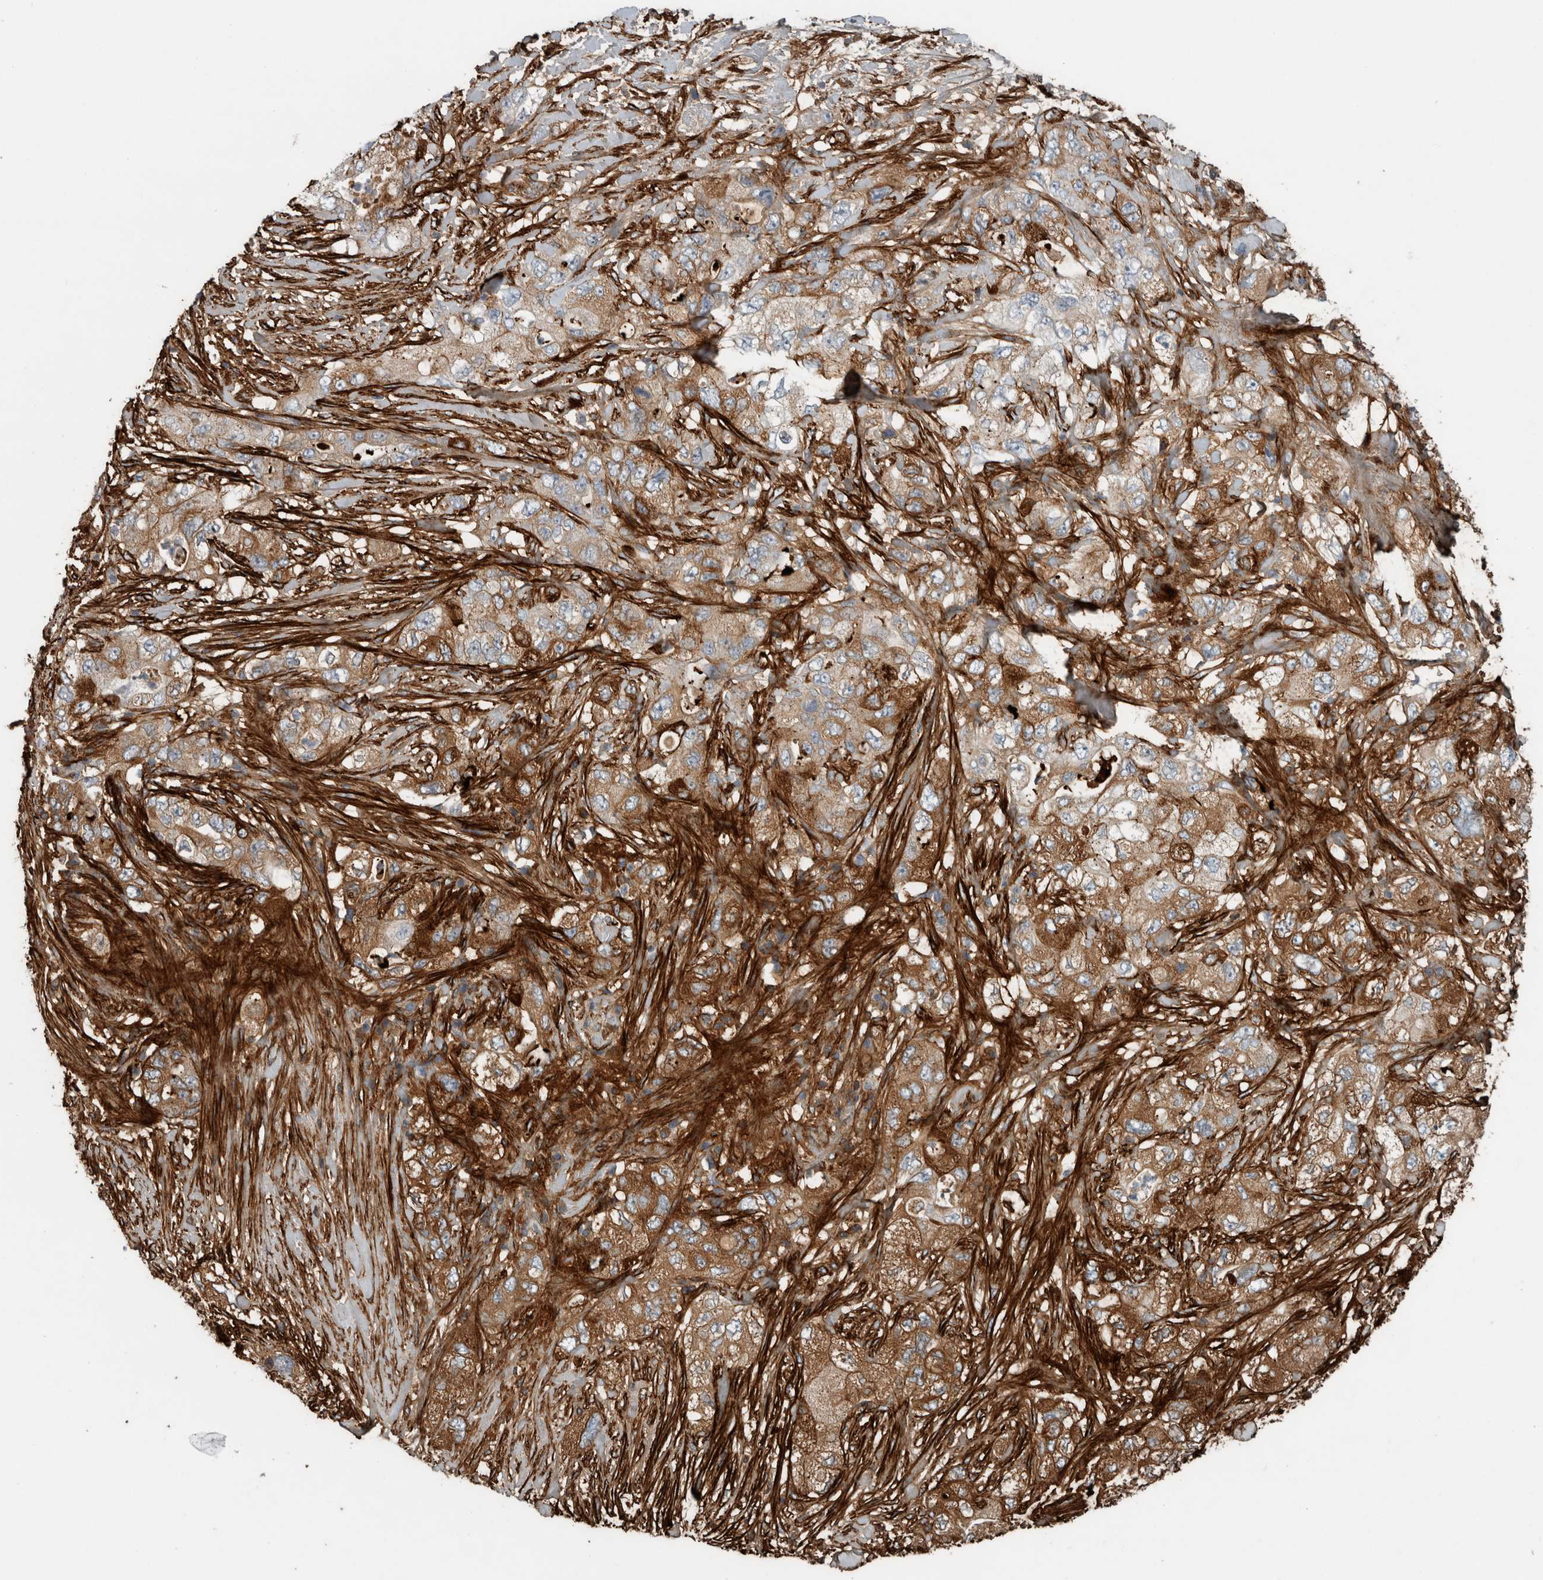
{"staining": {"intensity": "moderate", "quantity": "25%-75%", "location": "cytoplasmic/membranous"}, "tissue": "pancreatic cancer", "cell_type": "Tumor cells", "image_type": "cancer", "snomed": [{"axis": "morphology", "description": "Adenocarcinoma, NOS"}, {"axis": "topography", "description": "Pancreas"}], "caption": "Adenocarcinoma (pancreatic) stained for a protein demonstrates moderate cytoplasmic/membranous positivity in tumor cells.", "gene": "FN1", "patient": {"sex": "female", "age": 73}}